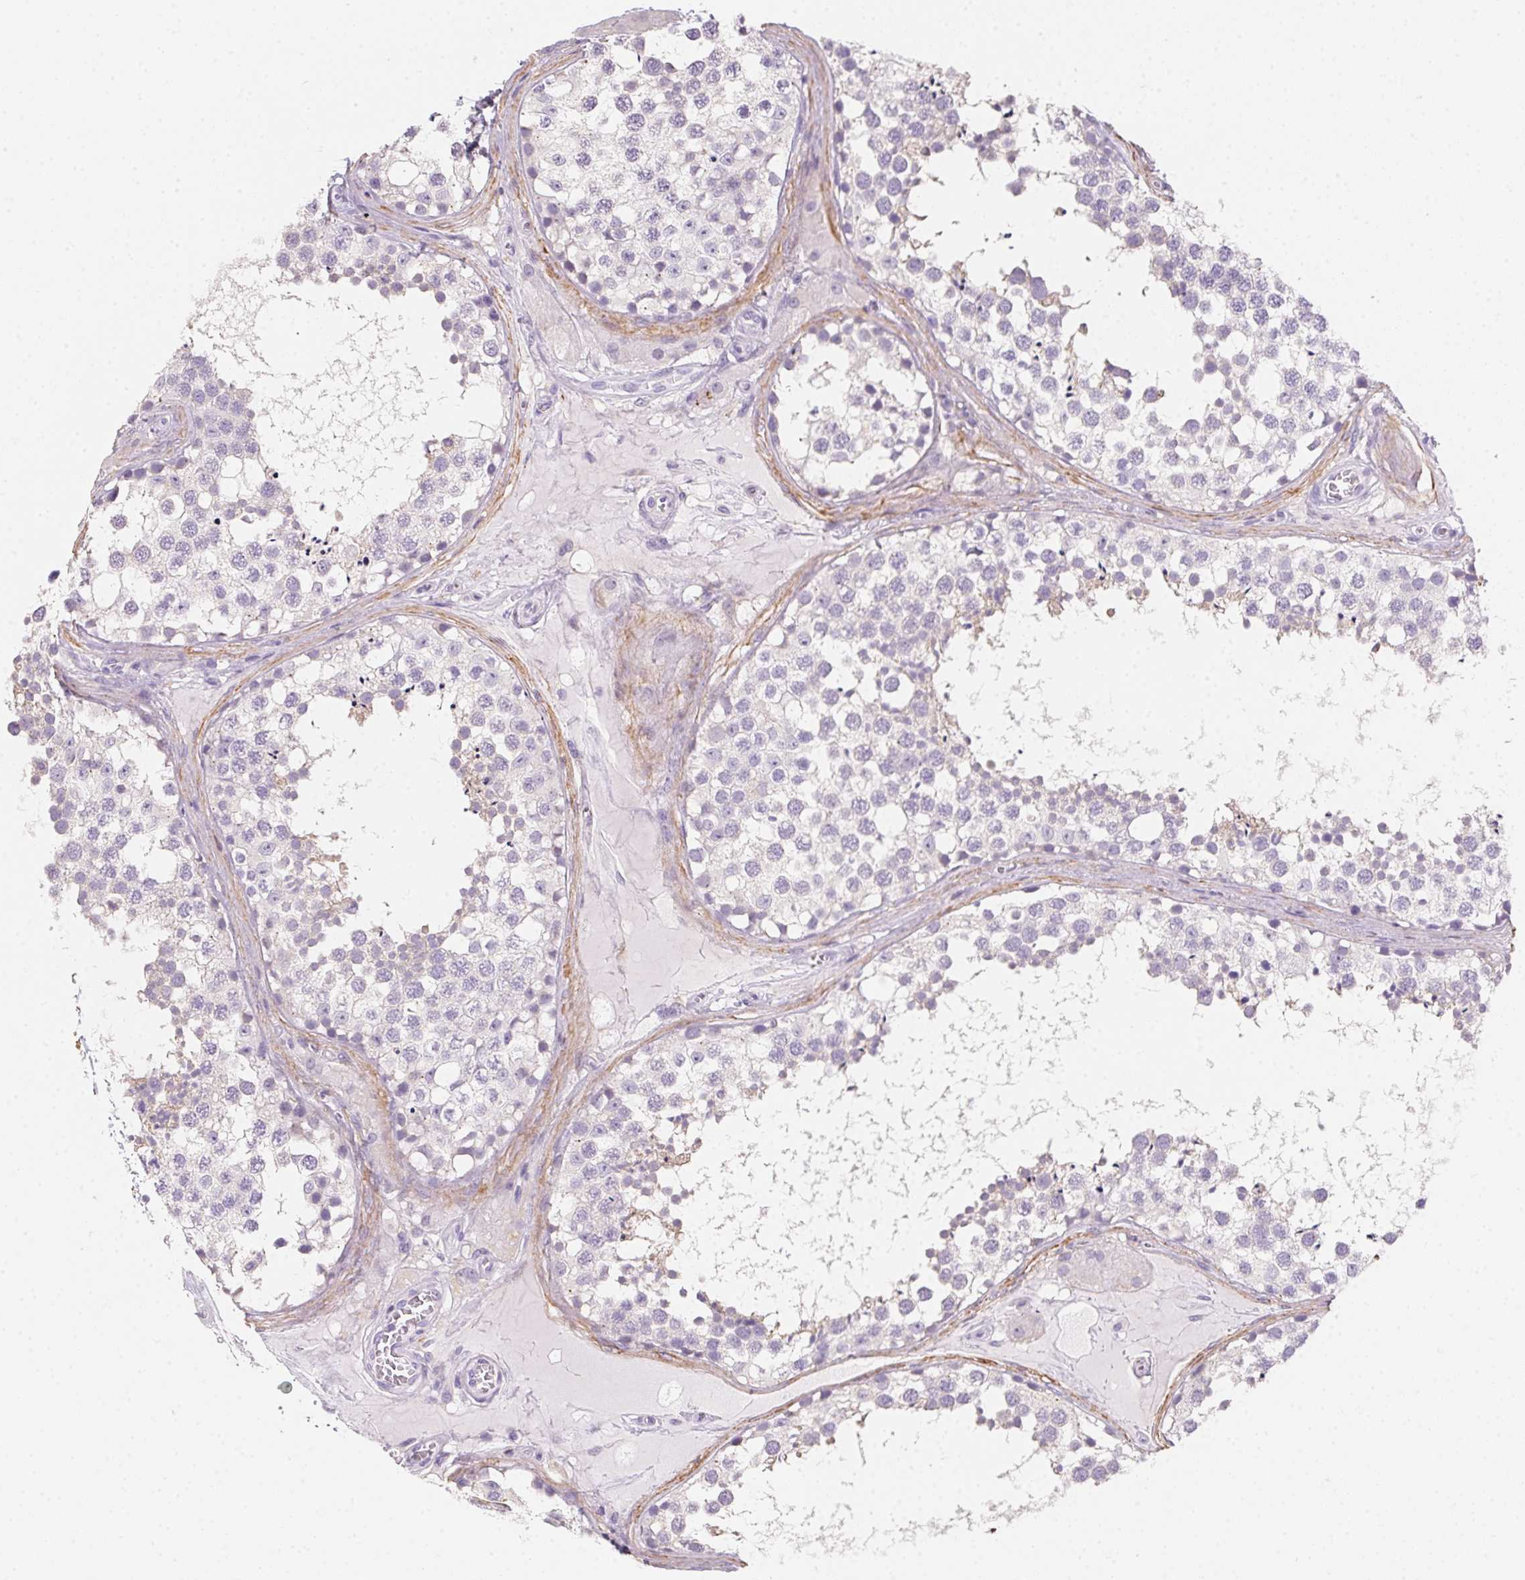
{"staining": {"intensity": "weak", "quantity": "<25%", "location": "cytoplasmic/membranous"}, "tissue": "testis", "cell_type": "Cells in seminiferous ducts", "image_type": "normal", "snomed": [{"axis": "morphology", "description": "Normal tissue, NOS"}, {"axis": "morphology", "description": "Seminoma, NOS"}, {"axis": "topography", "description": "Testis"}], "caption": "Protein analysis of benign testis demonstrates no significant staining in cells in seminiferous ducts.", "gene": "MYL4", "patient": {"sex": "male", "age": 65}}